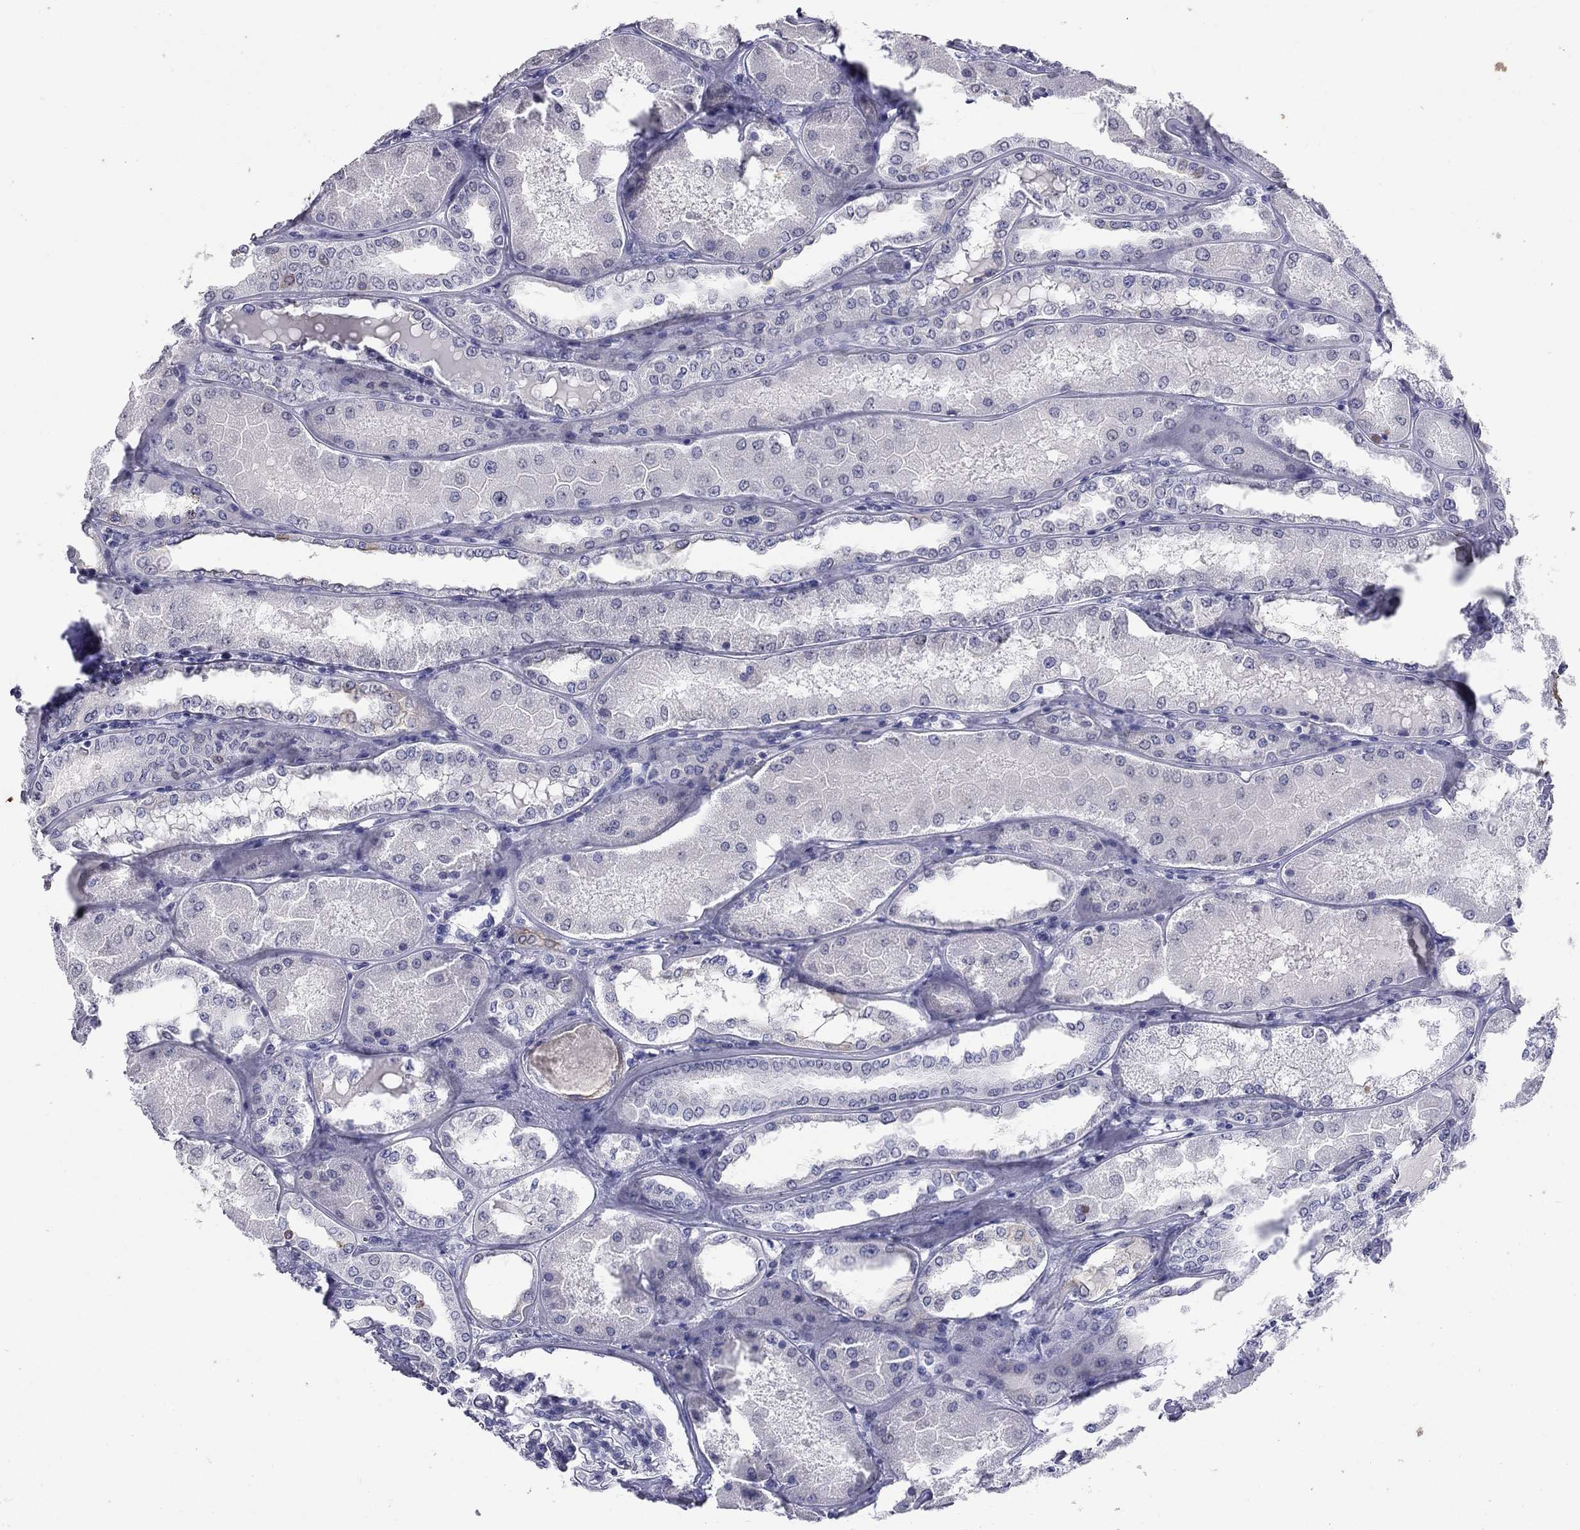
{"staining": {"intensity": "negative", "quantity": "none", "location": "none"}, "tissue": "kidney", "cell_type": "Cells in glomeruli", "image_type": "normal", "snomed": [{"axis": "morphology", "description": "Normal tissue, NOS"}, {"axis": "topography", "description": "Kidney"}], "caption": "The histopathology image exhibits no staining of cells in glomeruli in normal kidney.", "gene": "KRT75", "patient": {"sex": "female", "age": 56}}